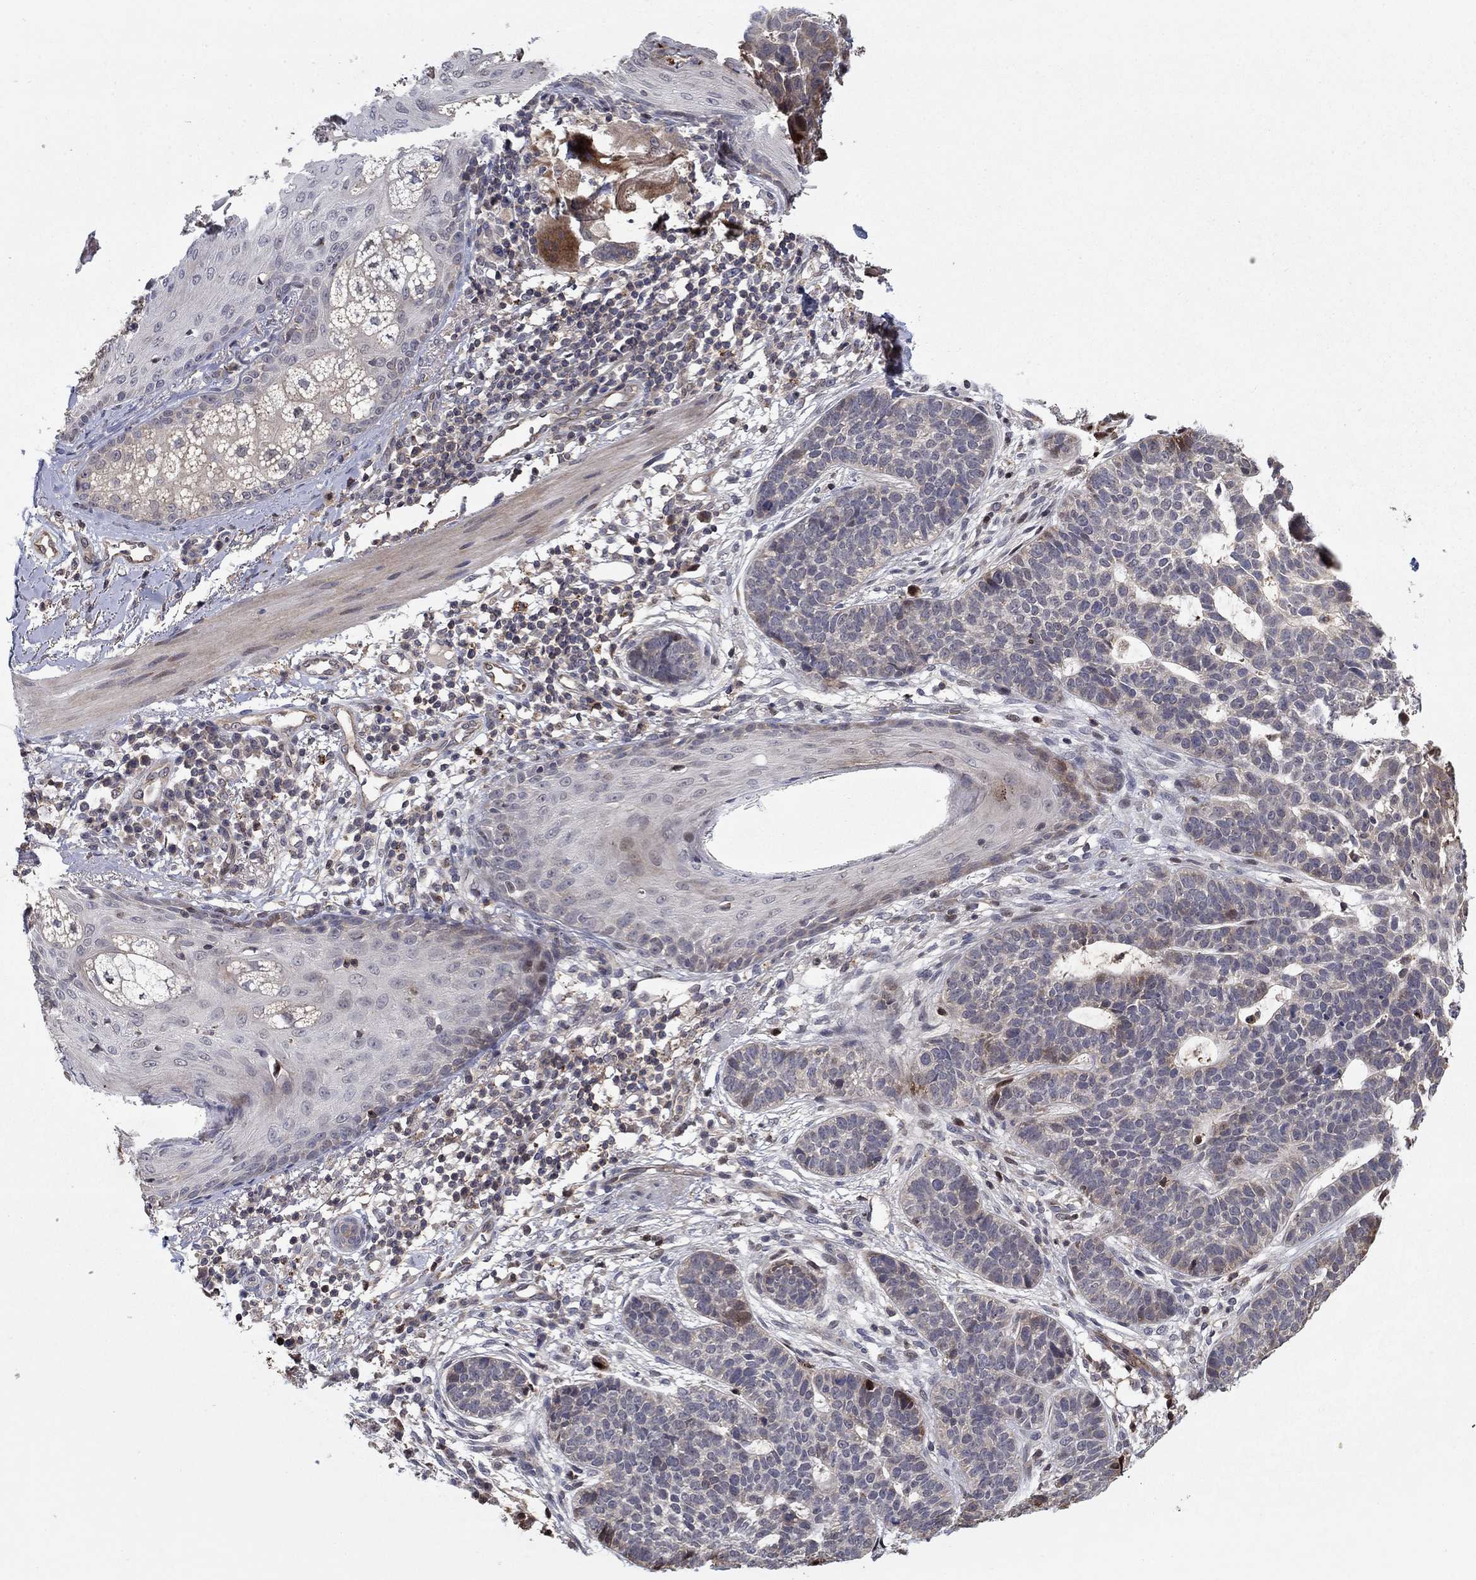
{"staining": {"intensity": "strong", "quantity": "<25%", "location": "nuclear"}, "tissue": "skin cancer", "cell_type": "Tumor cells", "image_type": "cancer", "snomed": [{"axis": "morphology", "description": "Squamous cell carcinoma, NOS"}, {"axis": "topography", "description": "Skin"}], "caption": "A photomicrograph of skin cancer stained for a protein reveals strong nuclear brown staining in tumor cells.", "gene": "LPCAT4", "patient": {"sex": "male", "age": 88}}